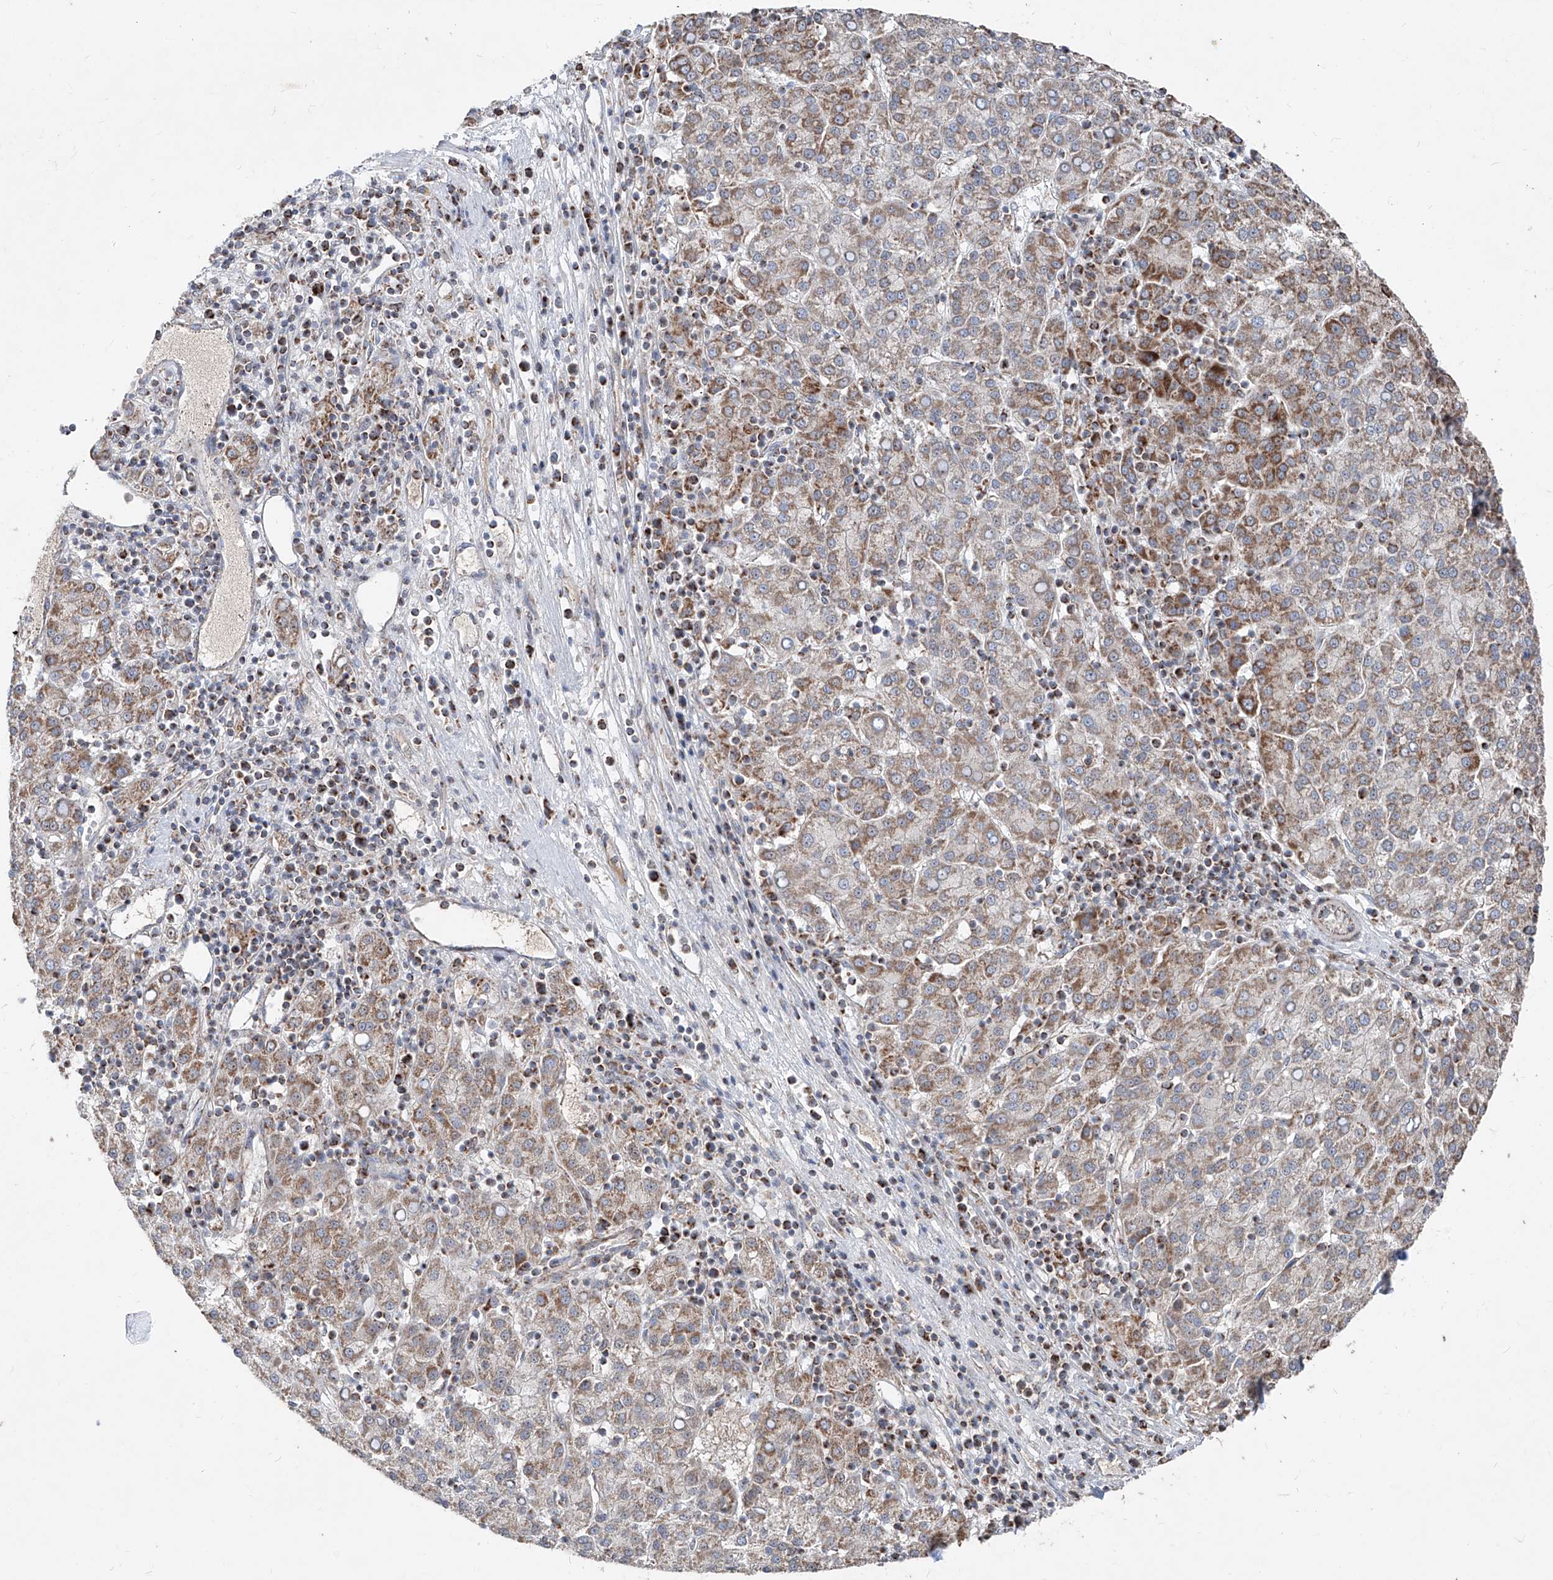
{"staining": {"intensity": "moderate", "quantity": "25%-75%", "location": "cytoplasmic/membranous"}, "tissue": "liver cancer", "cell_type": "Tumor cells", "image_type": "cancer", "snomed": [{"axis": "morphology", "description": "Carcinoma, Hepatocellular, NOS"}, {"axis": "topography", "description": "Liver"}], "caption": "Approximately 25%-75% of tumor cells in liver cancer (hepatocellular carcinoma) exhibit moderate cytoplasmic/membranous protein staining as visualized by brown immunohistochemical staining.", "gene": "NDUFB3", "patient": {"sex": "female", "age": 58}}